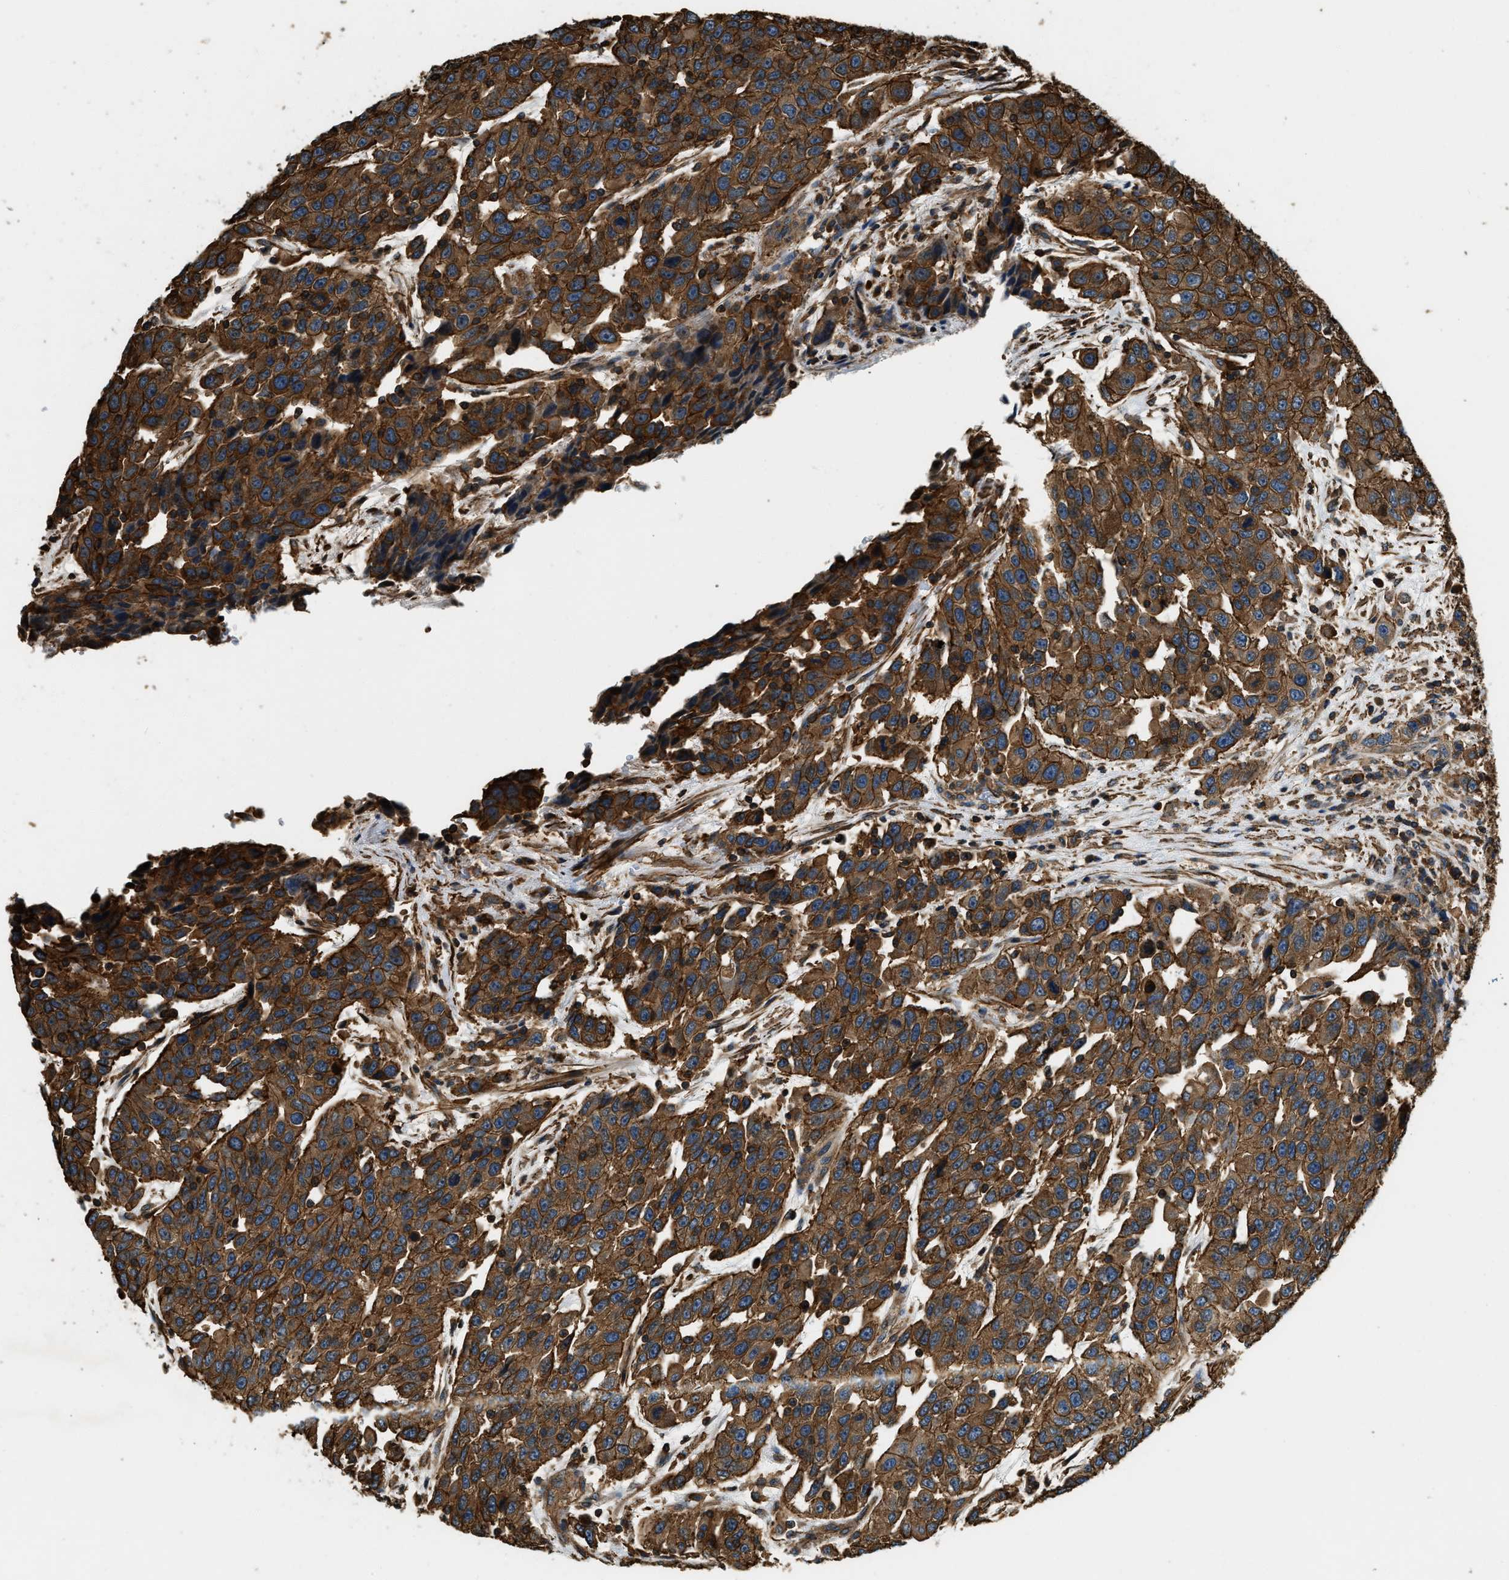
{"staining": {"intensity": "strong", "quantity": ">75%", "location": "cytoplasmic/membranous"}, "tissue": "urothelial cancer", "cell_type": "Tumor cells", "image_type": "cancer", "snomed": [{"axis": "morphology", "description": "Urothelial carcinoma, High grade"}, {"axis": "topography", "description": "Urinary bladder"}], "caption": "High-magnification brightfield microscopy of urothelial carcinoma (high-grade) stained with DAB (brown) and counterstained with hematoxylin (blue). tumor cells exhibit strong cytoplasmic/membranous staining is appreciated in about>75% of cells. (DAB (3,3'-diaminobenzidine) = brown stain, brightfield microscopy at high magnification).", "gene": "YARS1", "patient": {"sex": "female", "age": 80}}